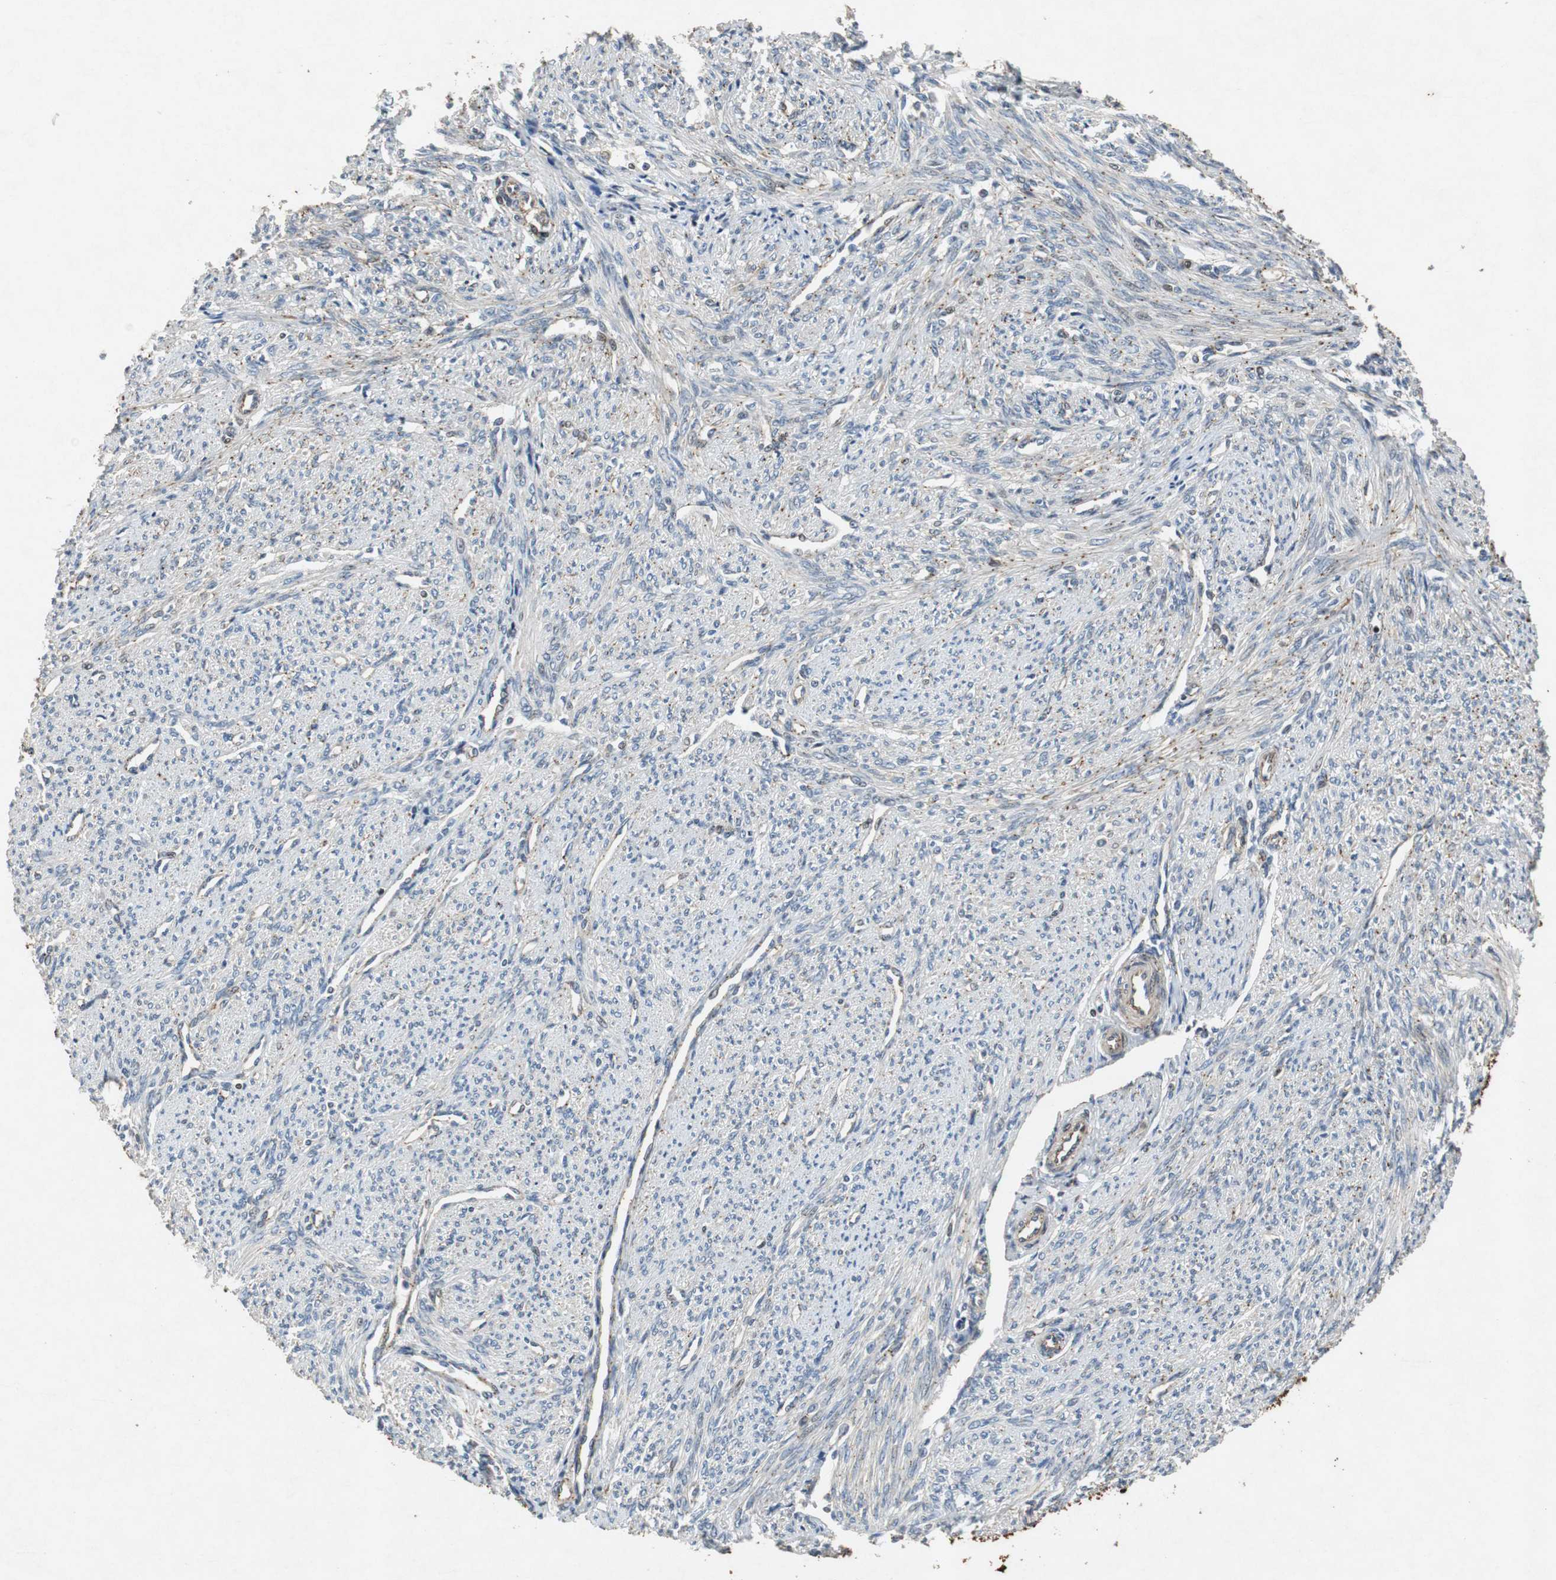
{"staining": {"intensity": "moderate", "quantity": "25%-75%", "location": "cytoplasmic/membranous"}, "tissue": "smooth muscle", "cell_type": "Smooth muscle cells", "image_type": "normal", "snomed": [{"axis": "morphology", "description": "Normal tissue, NOS"}, {"axis": "topography", "description": "Smooth muscle"}], "caption": "A medium amount of moderate cytoplasmic/membranous positivity is seen in approximately 25%-75% of smooth muscle cells in benign smooth muscle.", "gene": "TUBA4A", "patient": {"sex": "female", "age": 65}}